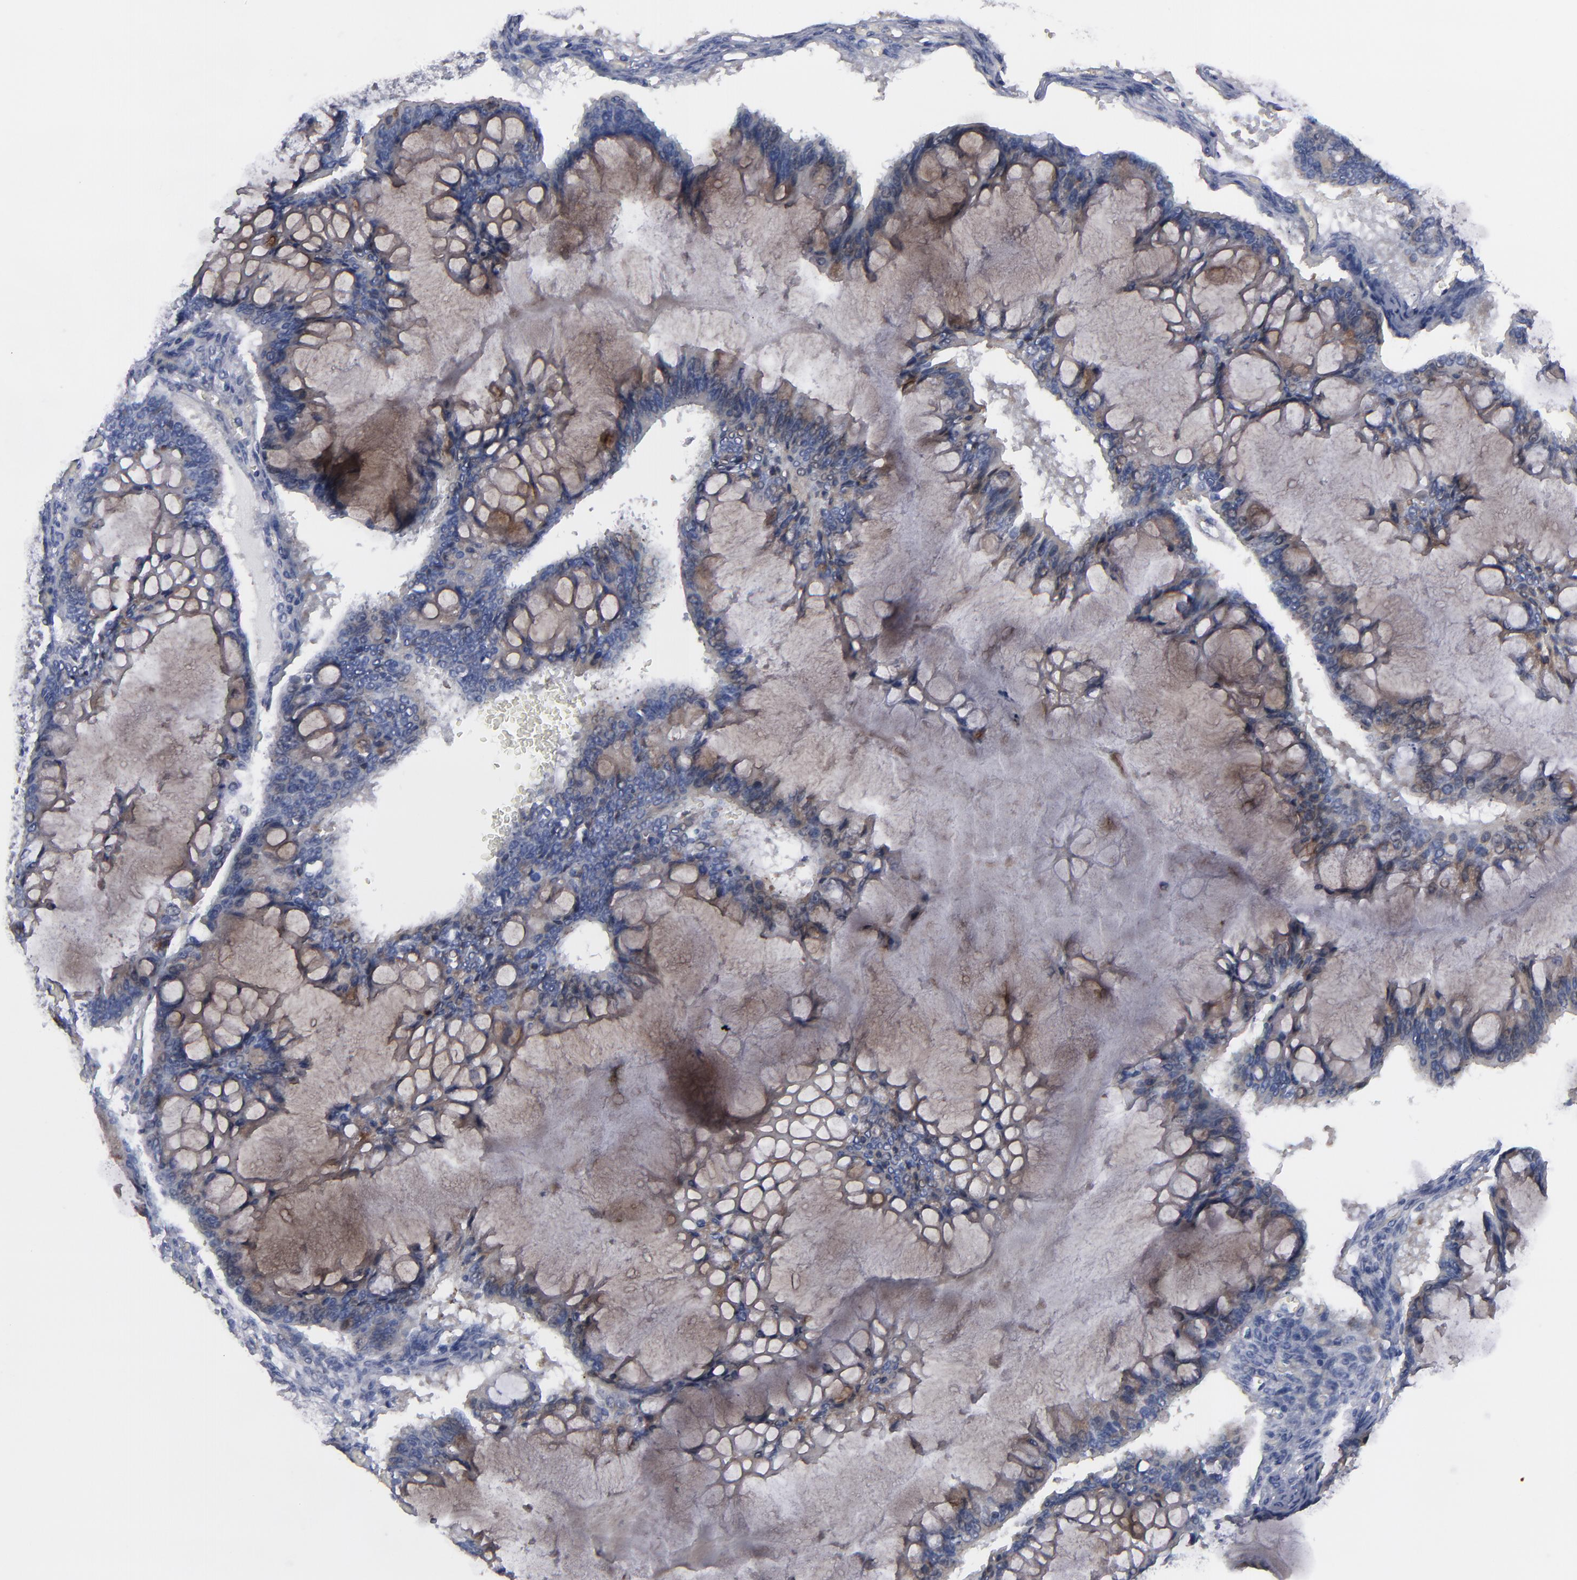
{"staining": {"intensity": "moderate", "quantity": "25%-75%", "location": "cytoplasmic/membranous"}, "tissue": "ovarian cancer", "cell_type": "Tumor cells", "image_type": "cancer", "snomed": [{"axis": "morphology", "description": "Cystadenocarcinoma, mucinous, NOS"}, {"axis": "topography", "description": "Ovary"}], "caption": "A medium amount of moderate cytoplasmic/membranous positivity is seen in approximately 25%-75% of tumor cells in mucinous cystadenocarcinoma (ovarian) tissue. (DAB (3,3'-diaminobenzidine) IHC, brown staining for protein, blue staining for nuclei).", "gene": "CCDC80", "patient": {"sex": "female", "age": 73}}